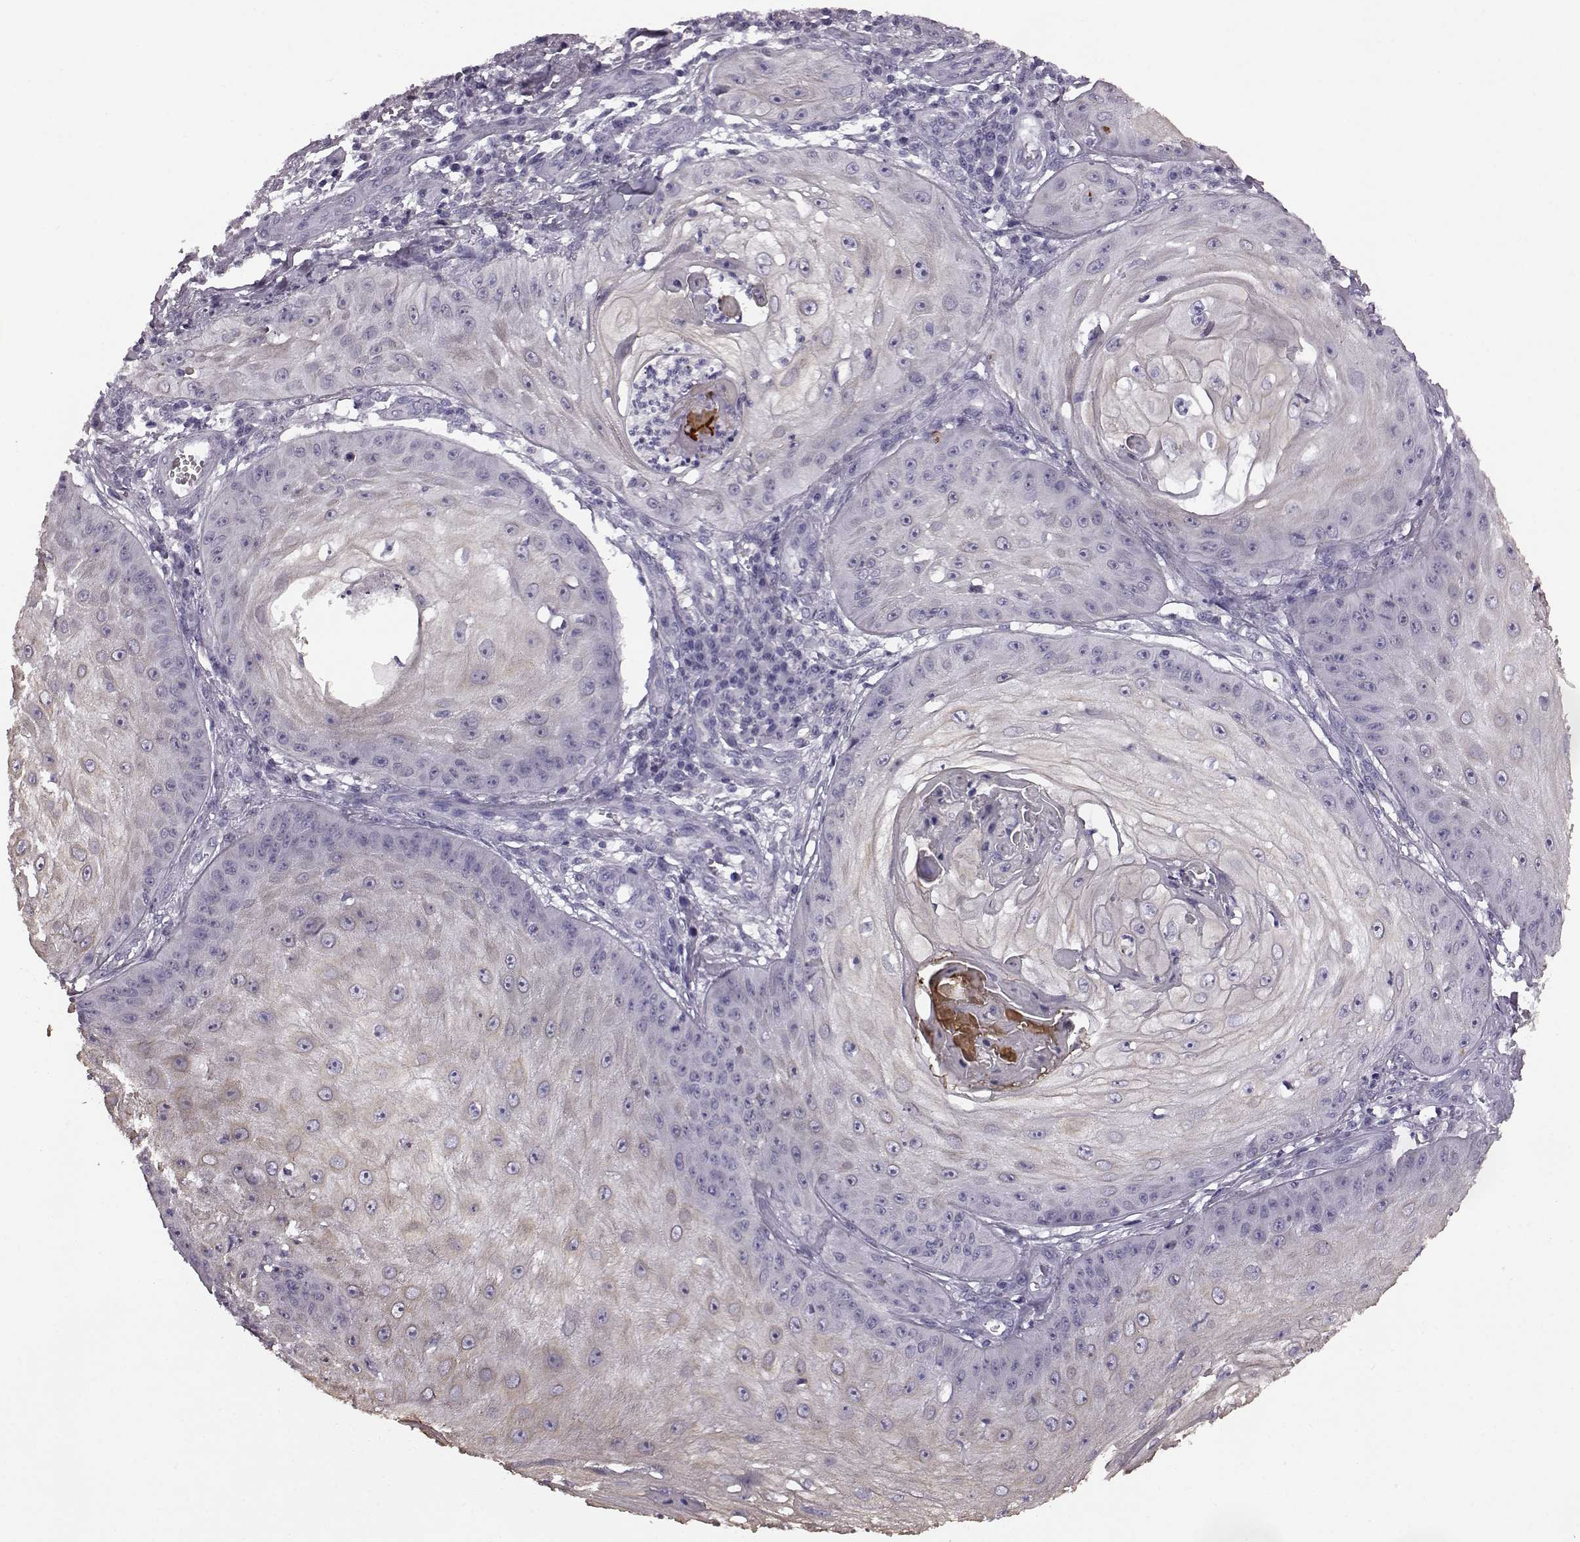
{"staining": {"intensity": "weak", "quantity": "25%-75%", "location": "cytoplasmic/membranous"}, "tissue": "skin cancer", "cell_type": "Tumor cells", "image_type": "cancer", "snomed": [{"axis": "morphology", "description": "Squamous cell carcinoma, NOS"}, {"axis": "topography", "description": "Skin"}], "caption": "This image demonstrates immunohistochemistry staining of human skin cancer, with low weak cytoplasmic/membranous staining in approximately 25%-75% of tumor cells.", "gene": "ODAD4", "patient": {"sex": "male", "age": 70}}